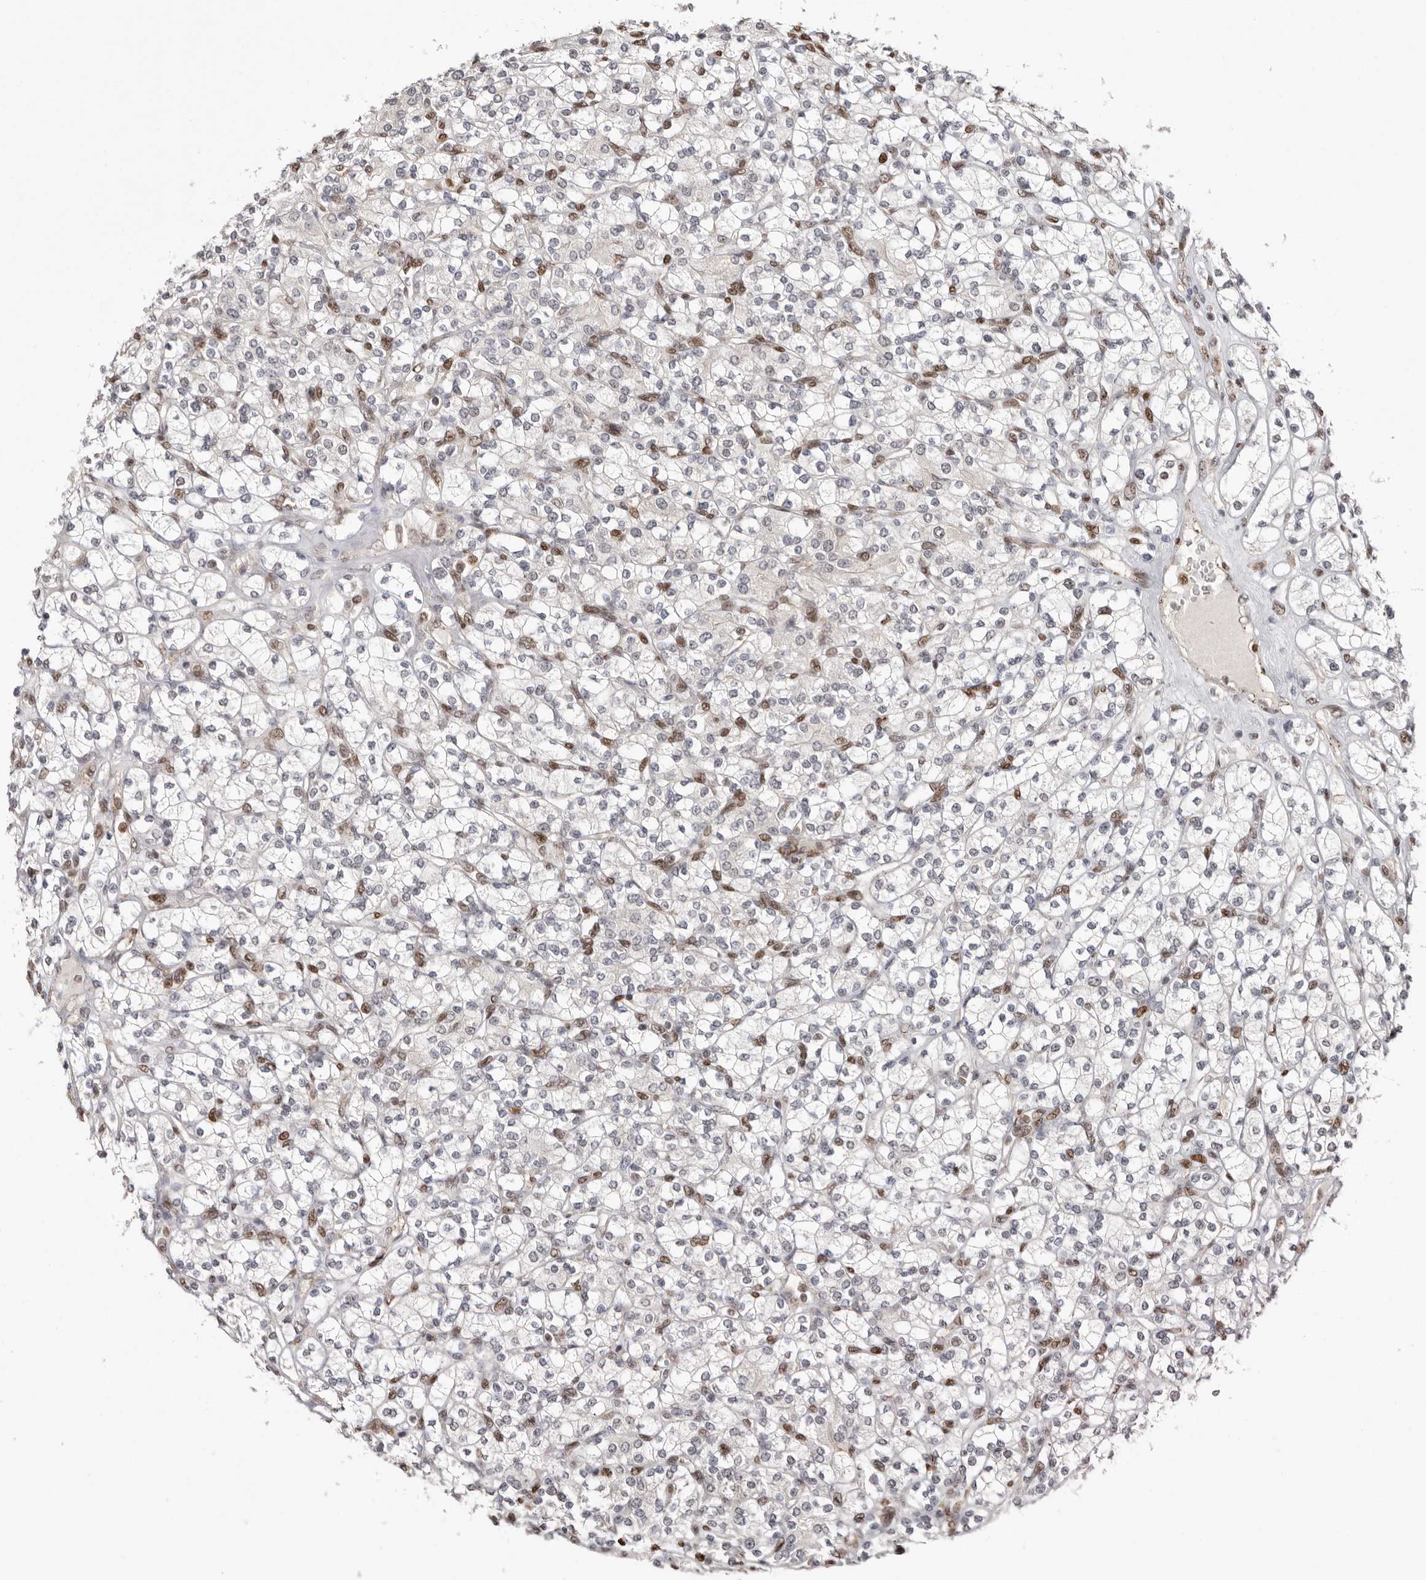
{"staining": {"intensity": "negative", "quantity": "none", "location": "none"}, "tissue": "renal cancer", "cell_type": "Tumor cells", "image_type": "cancer", "snomed": [{"axis": "morphology", "description": "Adenocarcinoma, NOS"}, {"axis": "topography", "description": "Kidney"}], "caption": "Human renal cancer (adenocarcinoma) stained for a protein using IHC displays no expression in tumor cells.", "gene": "SMAD7", "patient": {"sex": "male", "age": 77}}